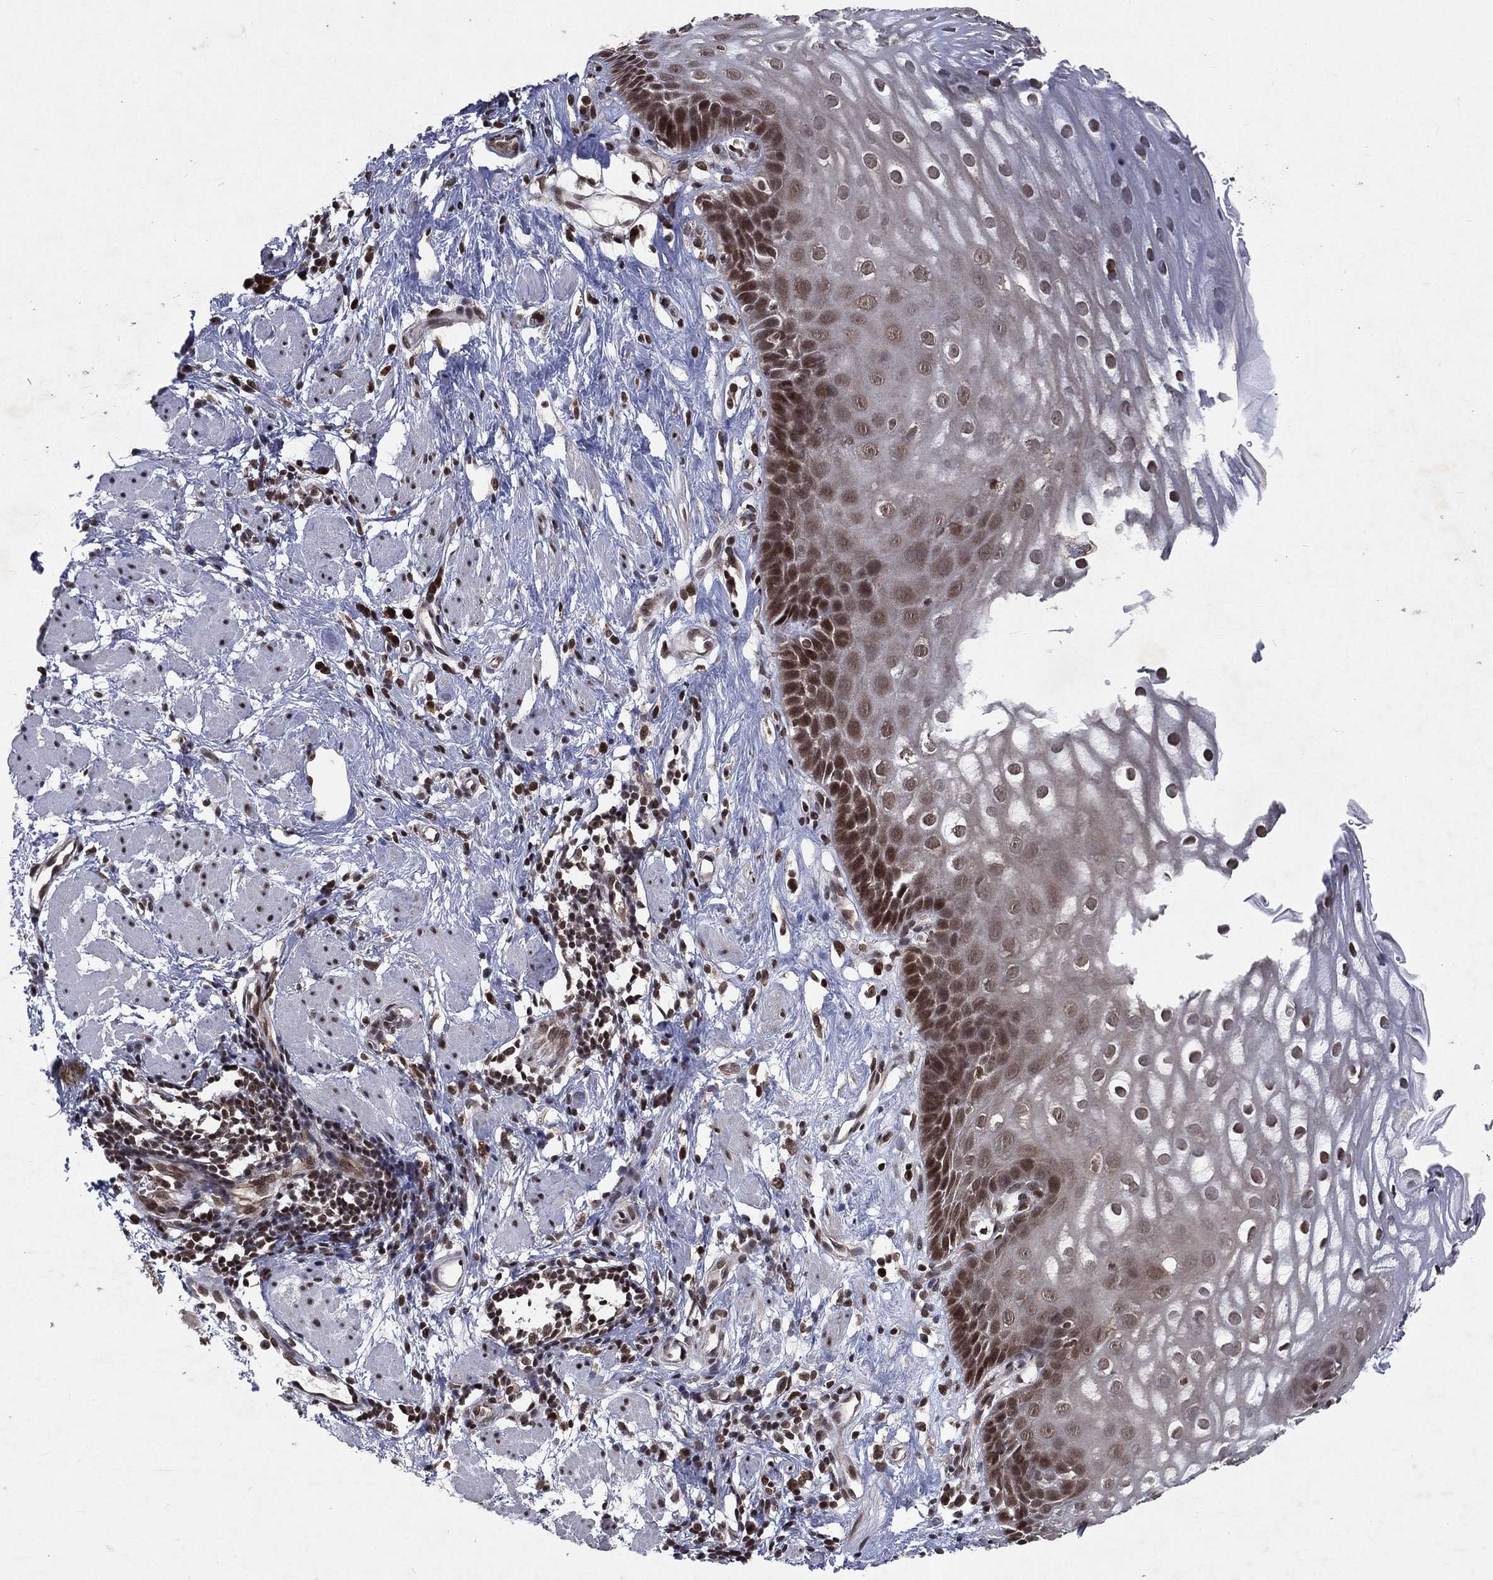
{"staining": {"intensity": "strong", "quantity": "<25%", "location": "cytoplasmic/membranous,nuclear"}, "tissue": "esophagus", "cell_type": "Squamous epithelial cells", "image_type": "normal", "snomed": [{"axis": "morphology", "description": "Normal tissue, NOS"}, {"axis": "topography", "description": "Esophagus"}], "caption": "Strong cytoplasmic/membranous,nuclear protein expression is appreciated in about <25% of squamous epithelial cells in esophagus.", "gene": "DMAP1", "patient": {"sex": "male", "age": 64}}